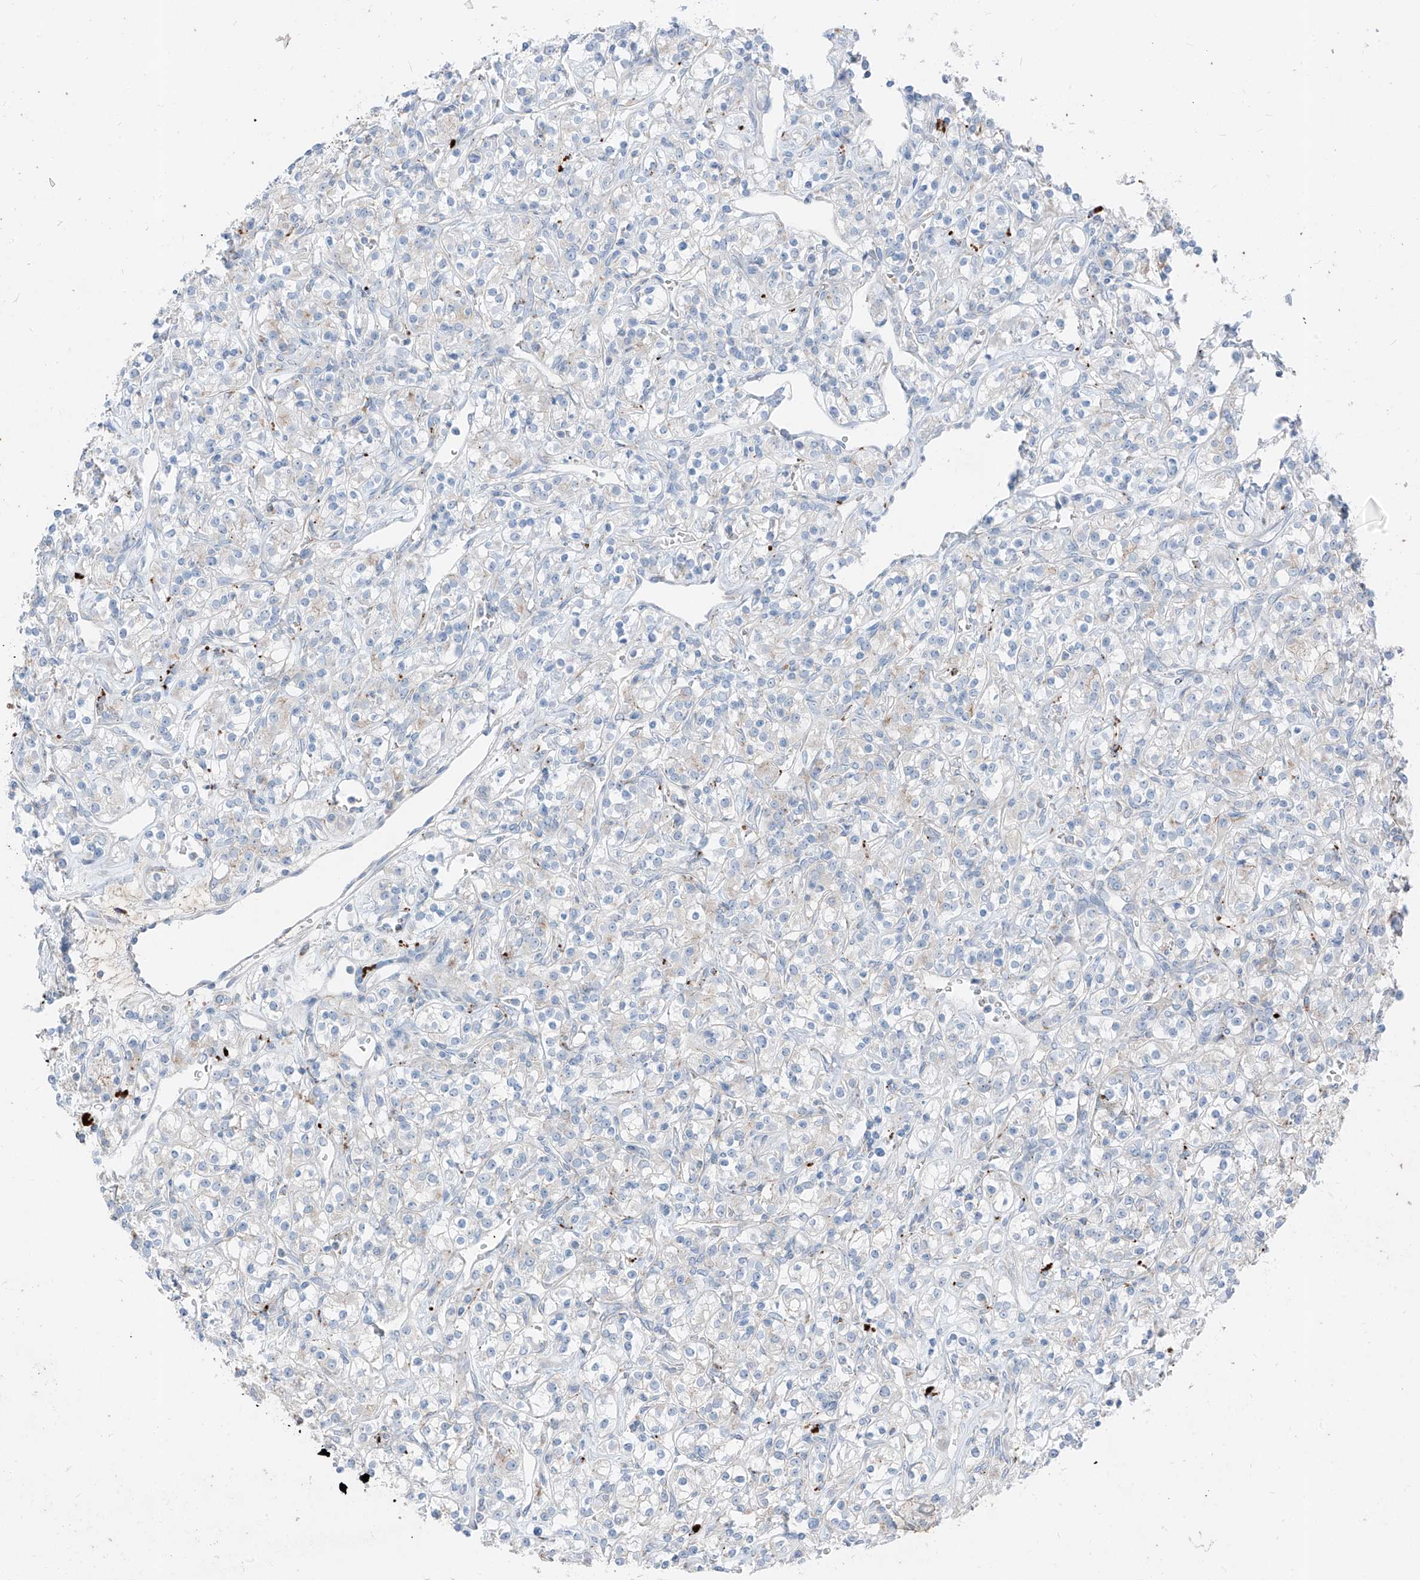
{"staining": {"intensity": "negative", "quantity": "none", "location": "none"}, "tissue": "renal cancer", "cell_type": "Tumor cells", "image_type": "cancer", "snomed": [{"axis": "morphology", "description": "Adenocarcinoma, NOS"}, {"axis": "topography", "description": "Kidney"}], "caption": "A high-resolution histopathology image shows immunohistochemistry (IHC) staining of renal cancer (adenocarcinoma), which shows no significant positivity in tumor cells.", "gene": "GPR137C", "patient": {"sex": "male", "age": 77}}